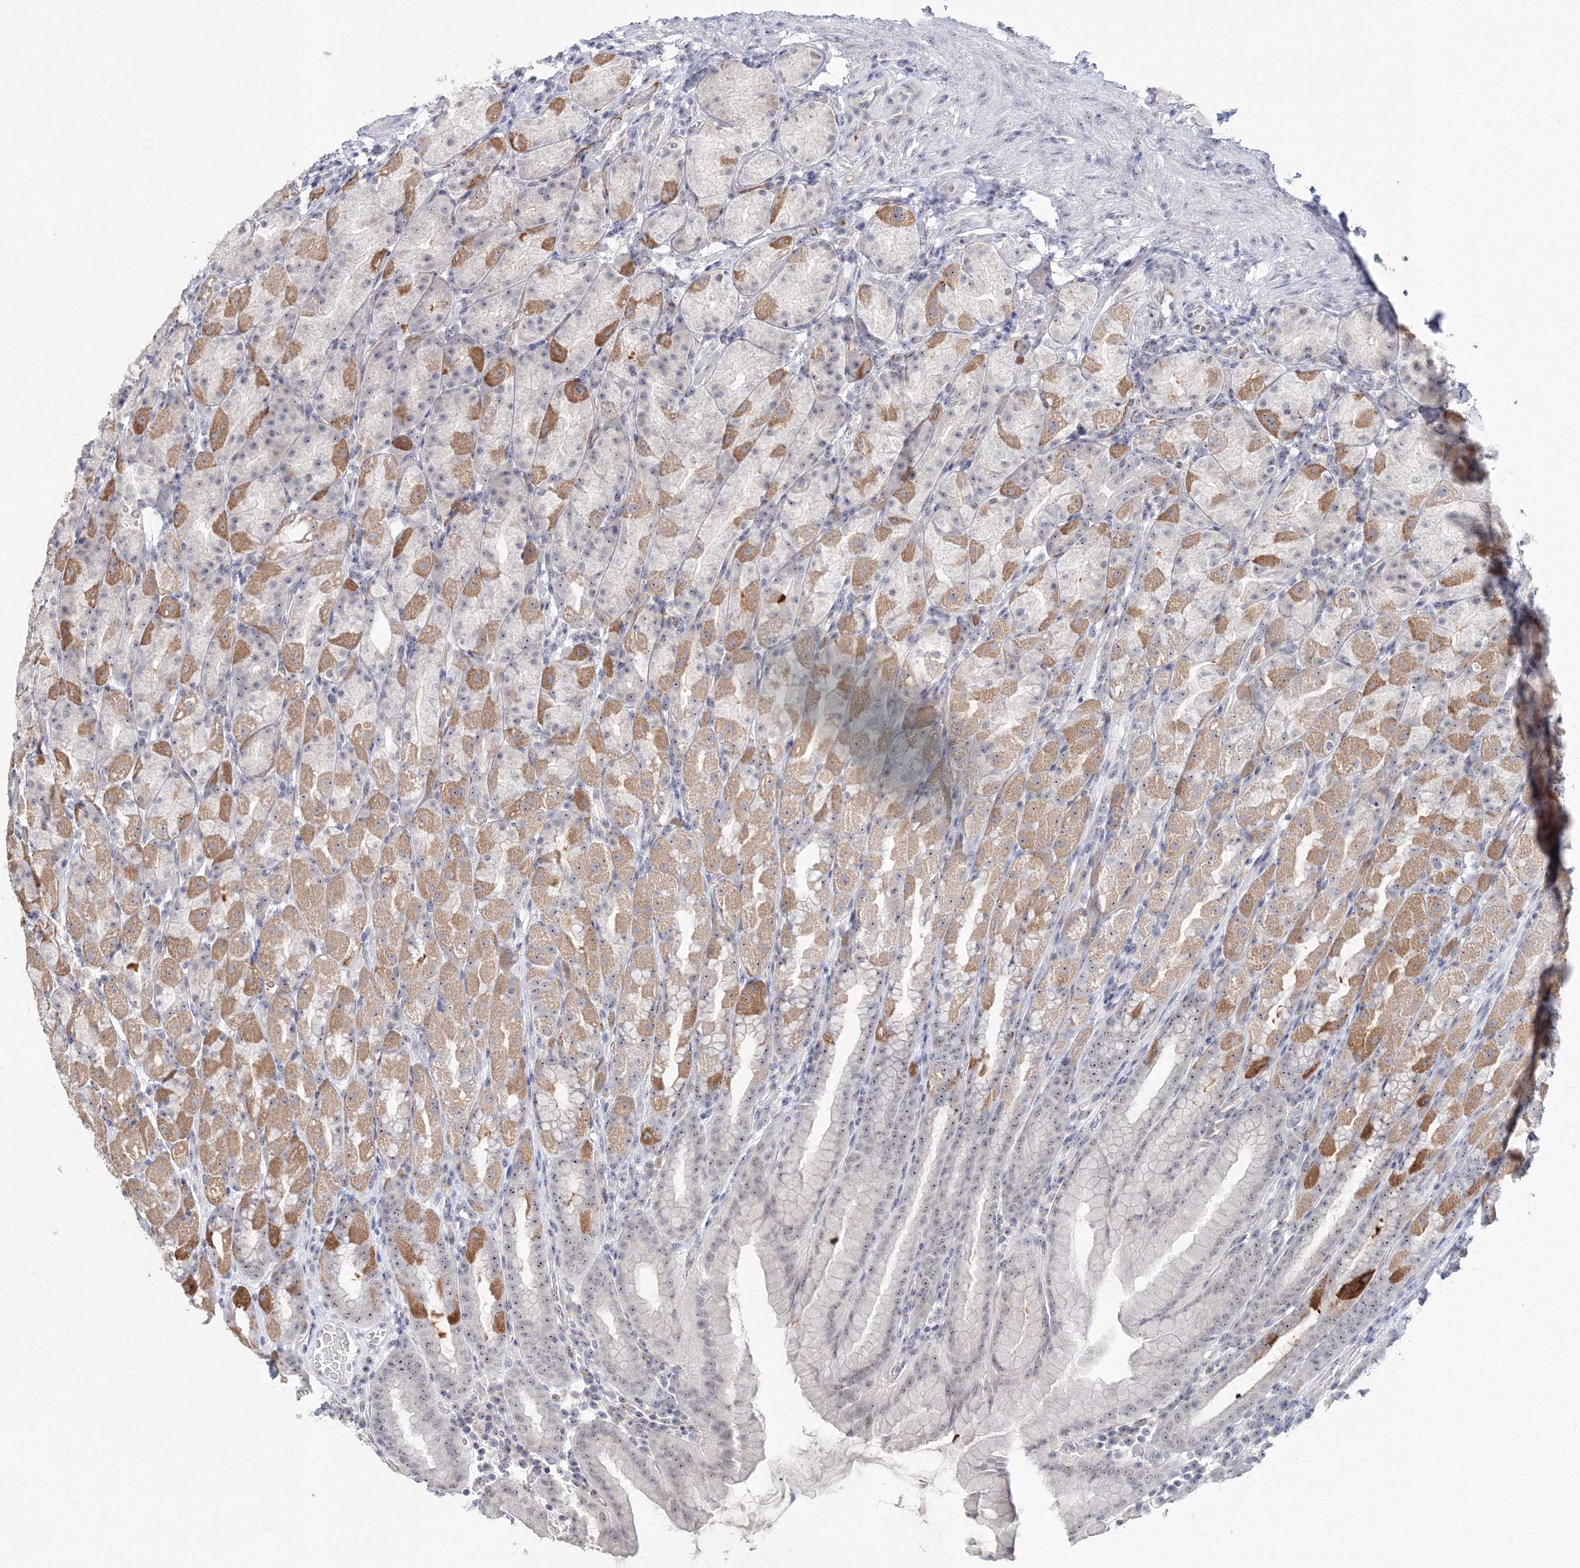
{"staining": {"intensity": "moderate", "quantity": "25%-75%", "location": "cytoplasmic/membranous,nuclear"}, "tissue": "stomach", "cell_type": "Glandular cells", "image_type": "normal", "snomed": [{"axis": "morphology", "description": "Normal tissue, NOS"}, {"axis": "topography", "description": "Stomach, upper"}], "caption": "Brown immunohistochemical staining in benign human stomach demonstrates moderate cytoplasmic/membranous,nuclear expression in approximately 25%-75% of glandular cells. The protein is shown in brown color, while the nuclei are stained blue.", "gene": "SIRT7", "patient": {"sex": "male", "age": 68}}